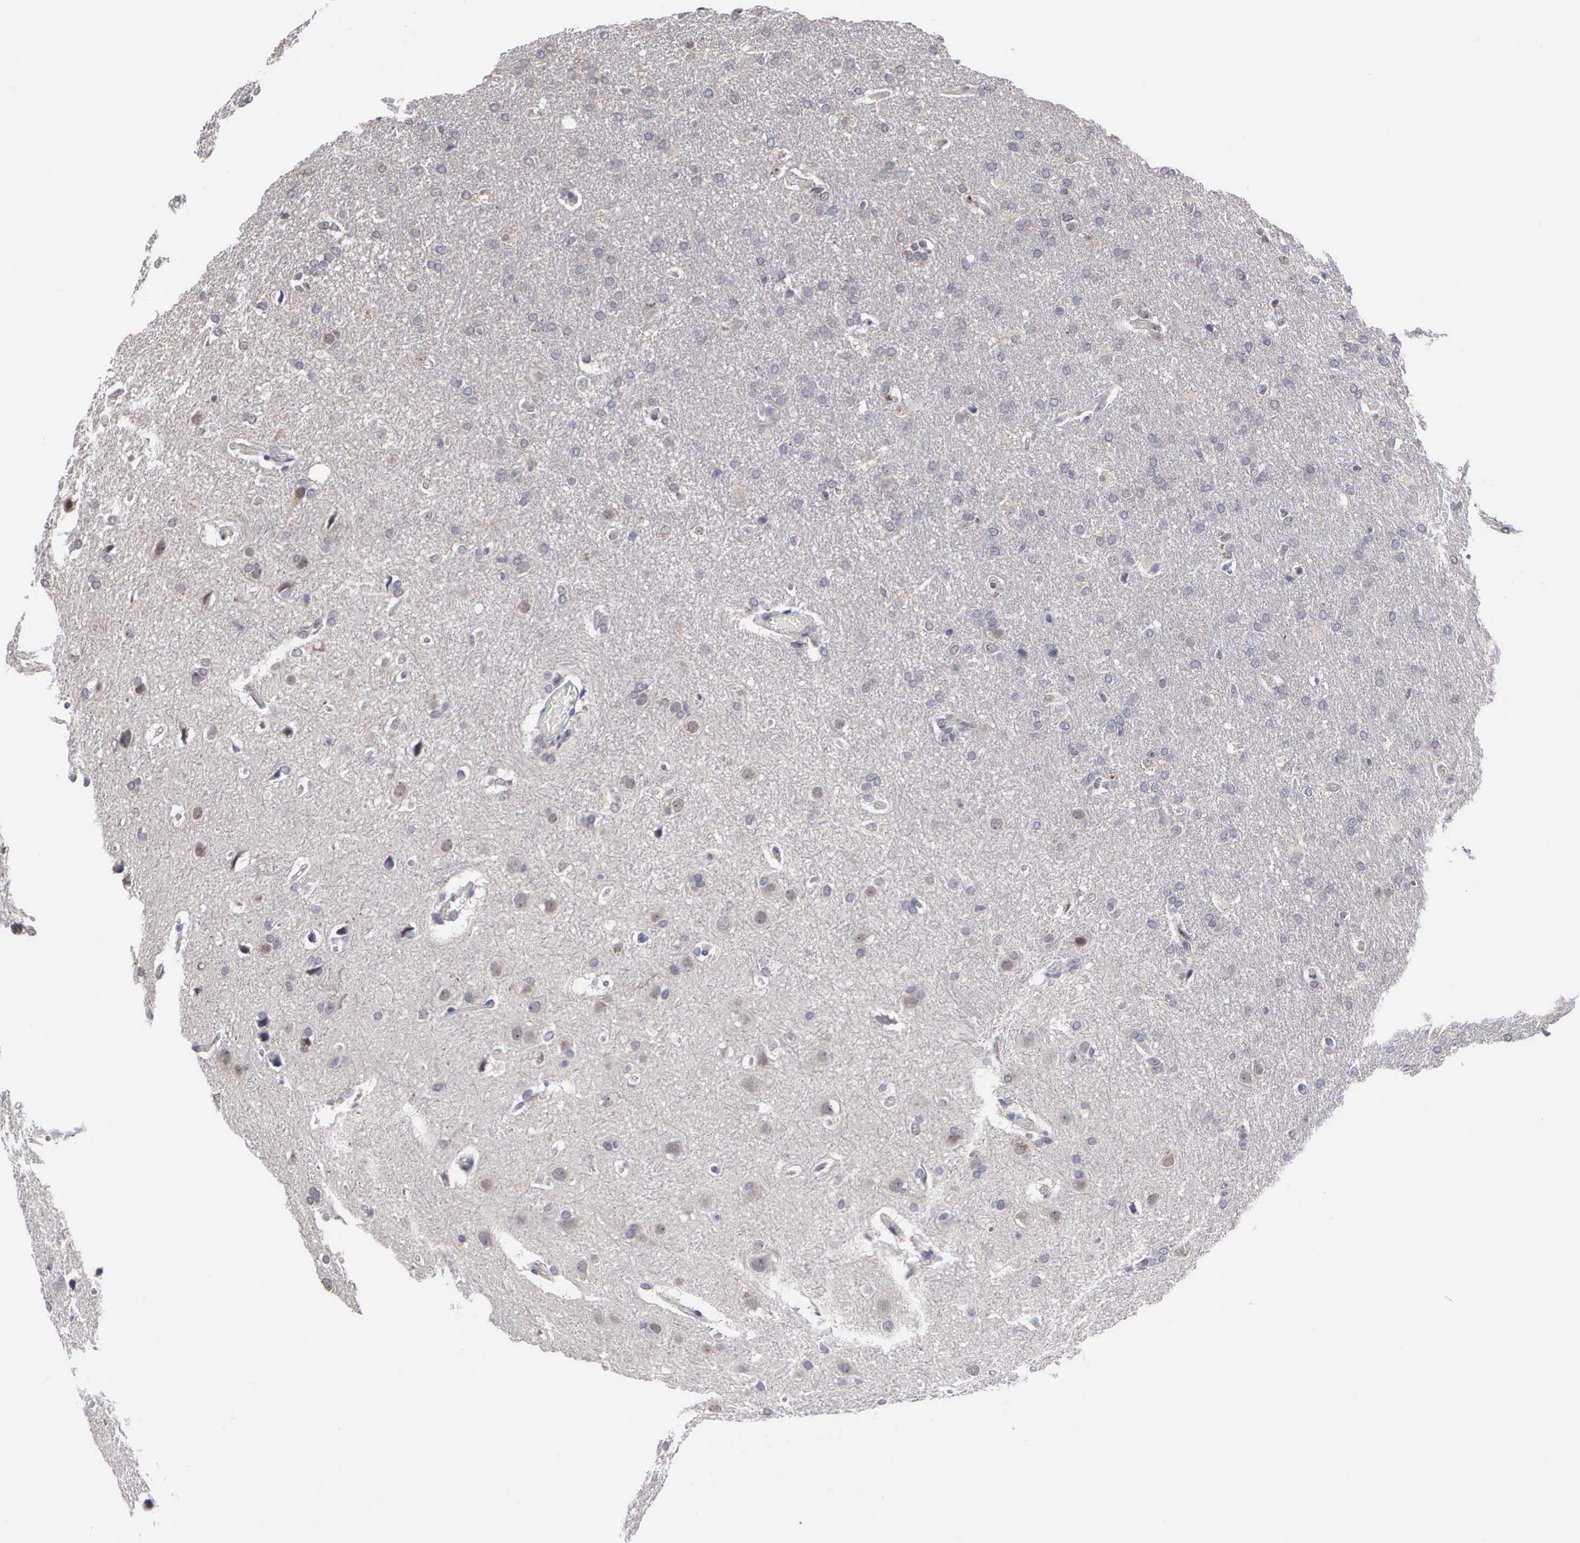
{"staining": {"intensity": "negative", "quantity": "none", "location": "none"}, "tissue": "glioma", "cell_type": "Tumor cells", "image_type": "cancer", "snomed": [{"axis": "morphology", "description": "Glioma, malignant, High grade"}, {"axis": "topography", "description": "Brain"}], "caption": "This is an immunohistochemistry (IHC) image of human glioma. There is no staining in tumor cells.", "gene": "KDM6A", "patient": {"sex": "male", "age": 68}}